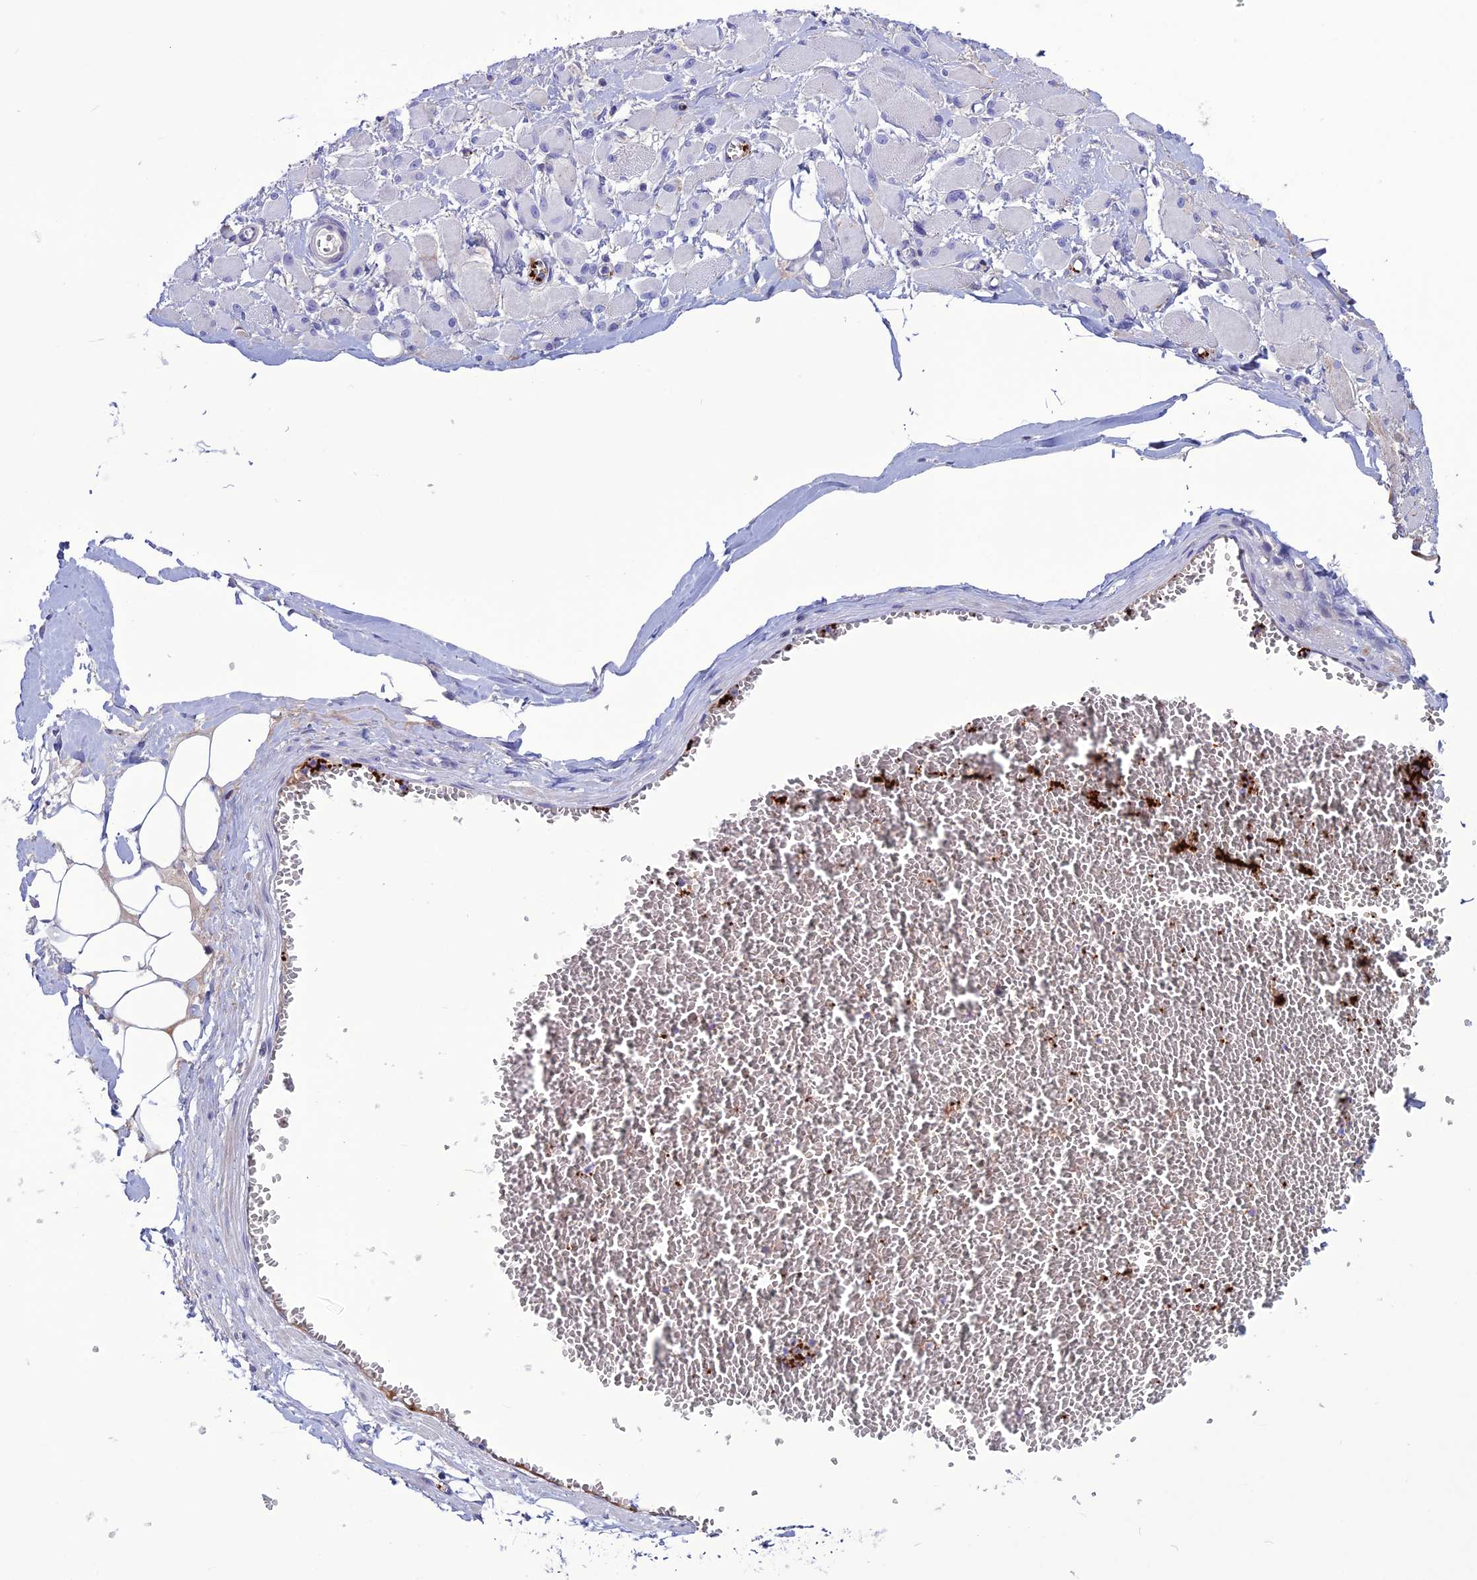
{"staining": {"intensity": "negative", "quantity": "none", "location": "none"}, "tissue": "skeletal muscle", "cell_type": "Myocytes", "image_type": "normal", "snomed": [{"axis": "morphology", "description": "Normal tissue, NOS"}, {"axis": "morphology", "description": "Basal cell carcinoma"}, {"axis": "topography", "description": "Skeletal muscle"}], "caption": "The histopathology image demonstrates no staining of myocytes in unremarkable skeletal muscle. Nuclei are stained in blue.", "gene": "C21orf140", "patient": {"sex": "female", "age": 64}}